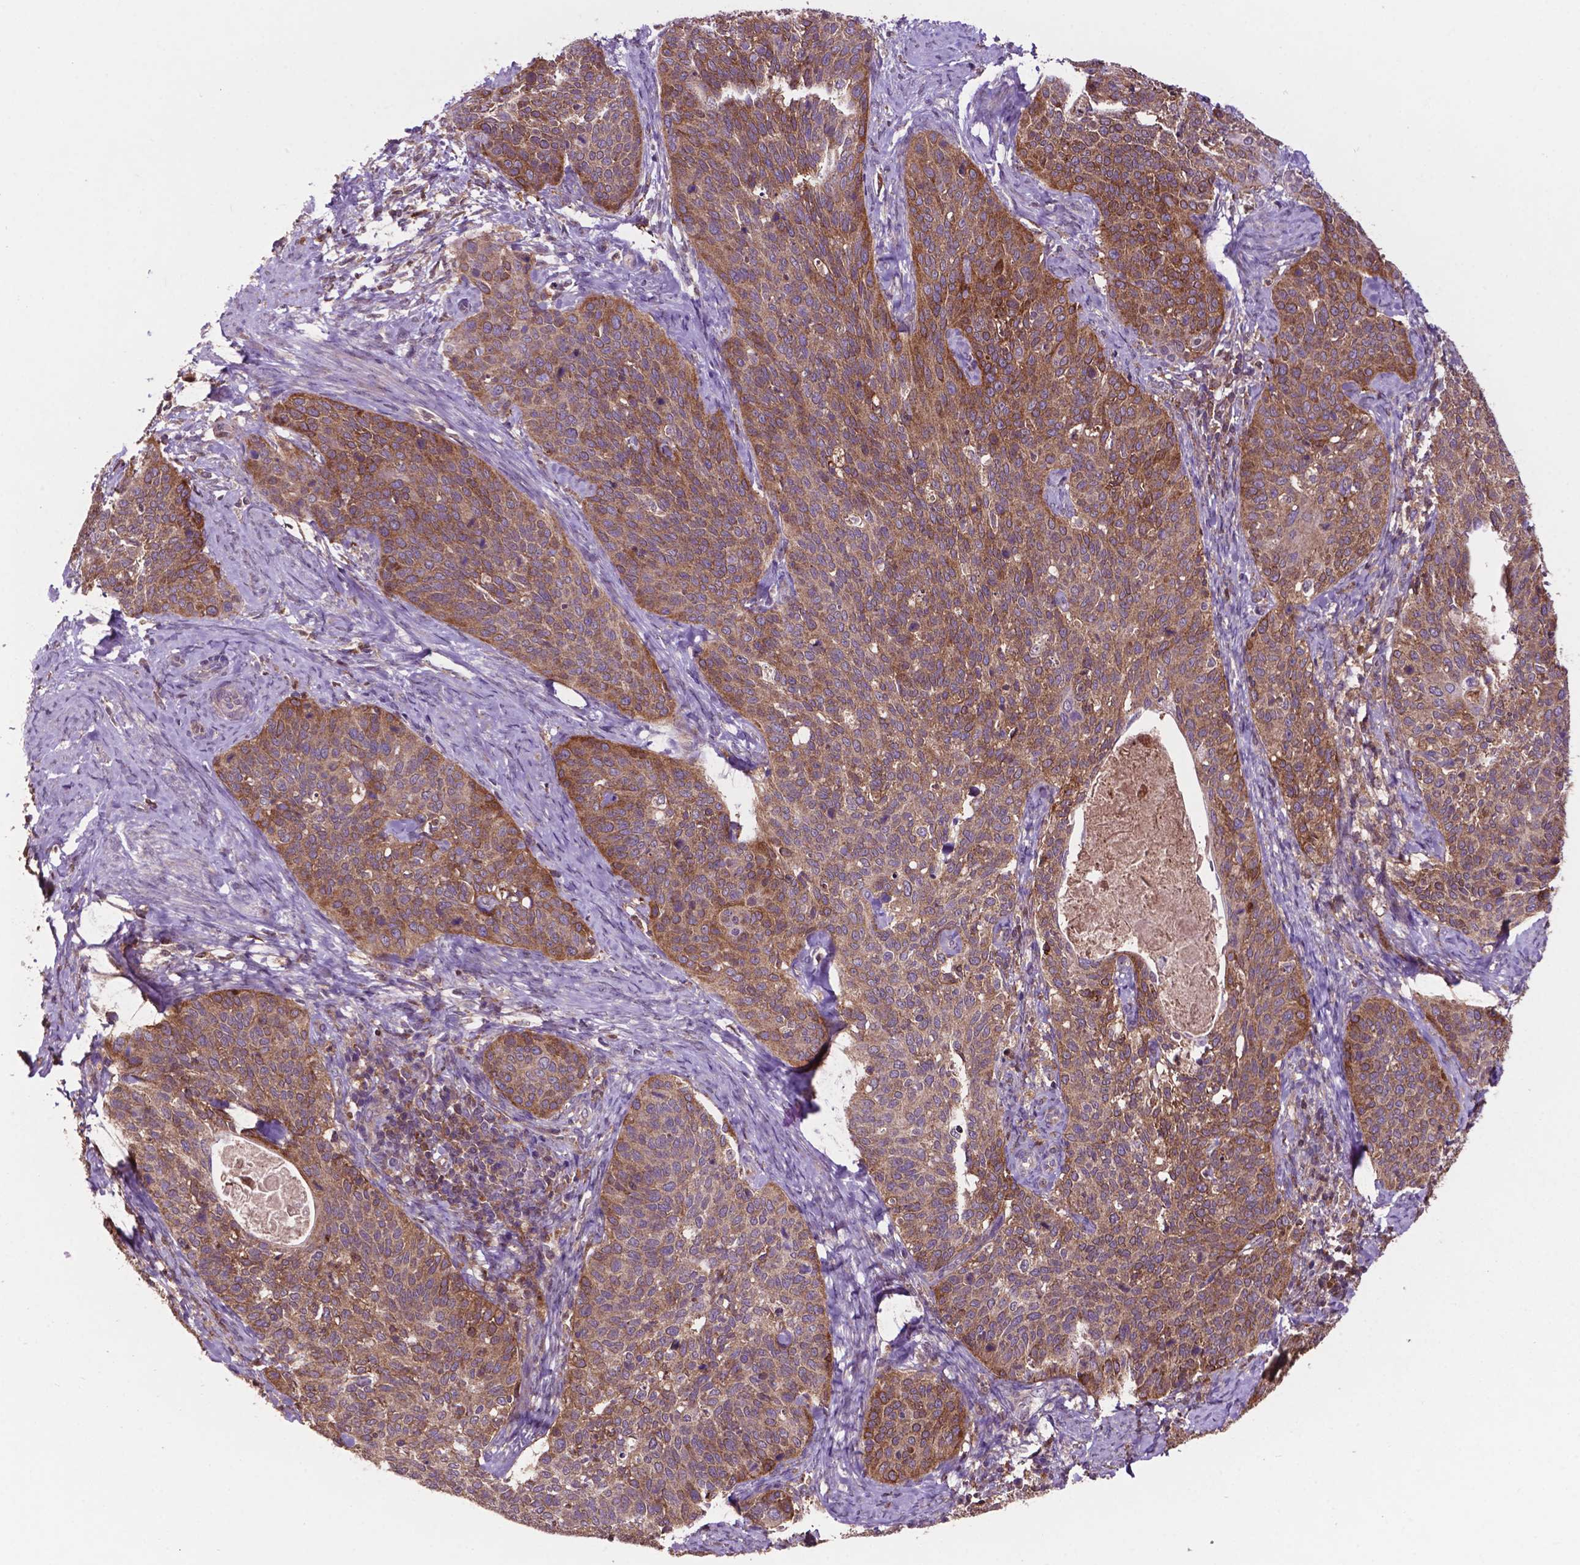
{"staining": {"intensity": "moderate", "quantity": "25%-75%", "location": "cytoplasmic/membranous"}, "tissue": "cervical cancer", "cell_type": "Tumor cells", "image_type": "cancer", "snomed": [{"axis": "morphology", "description": "Squamous cell carcinoma, NOS"}, {"axis": "topography", "description": "Cervix"}], "caption": "High-power microscopy captured an IHC histopathology image of cervical cancer, revealing moderate cytoplasmic/membranous positivity in about 25%-75% of tumor cells.", "gene": "SMAD3", "patient": {"sex": "female", "age": 69}}